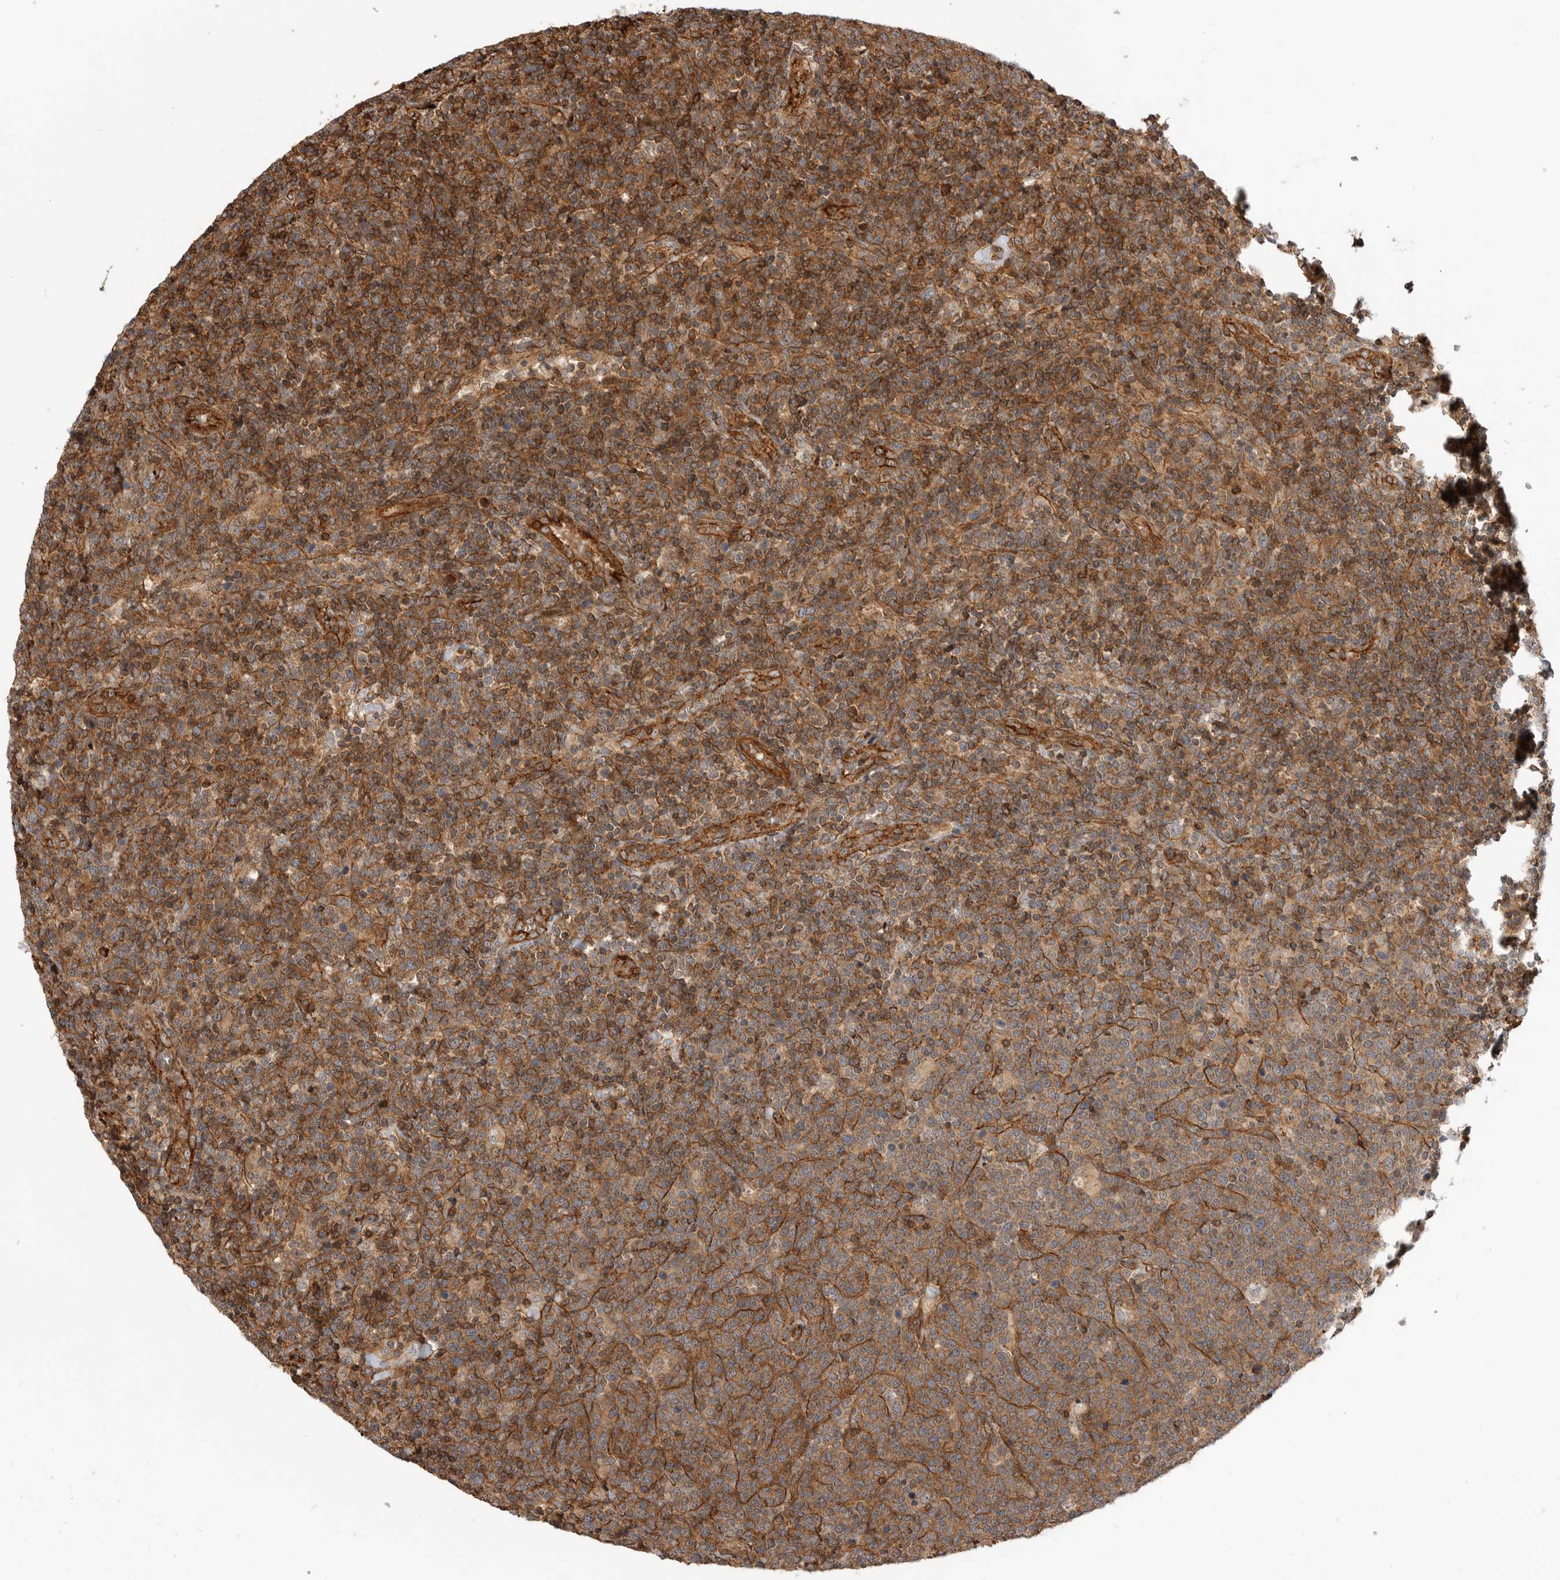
{"staining": {"intensity": "moderate", "quantity": ">75%", "location": "cytoplasmic/membranous"}, "tissue": "lymphoma", "cell_type": "Tumor cells", "image_type": "cancer", "snomed": [{"axis": "morphology", "description": "Malignant lymphoma, non-Hodgkin's type, High grade"}, {"axis": "topography", "description": "Lymph node"}], "caption": "IHC staining of lymphoma, which shows medium levels of moderate cytoplasmic/membranous staining in about >75% of tumor cells indicating moderate cytoplasmic/membranous protein positivity. The staining was performed using DAB (brown) for protein detection and nuclei were counterstained in hematoxylin (blue).", "gene": "GPATCH2", "patient": {"sex": "male", "age": 61}}